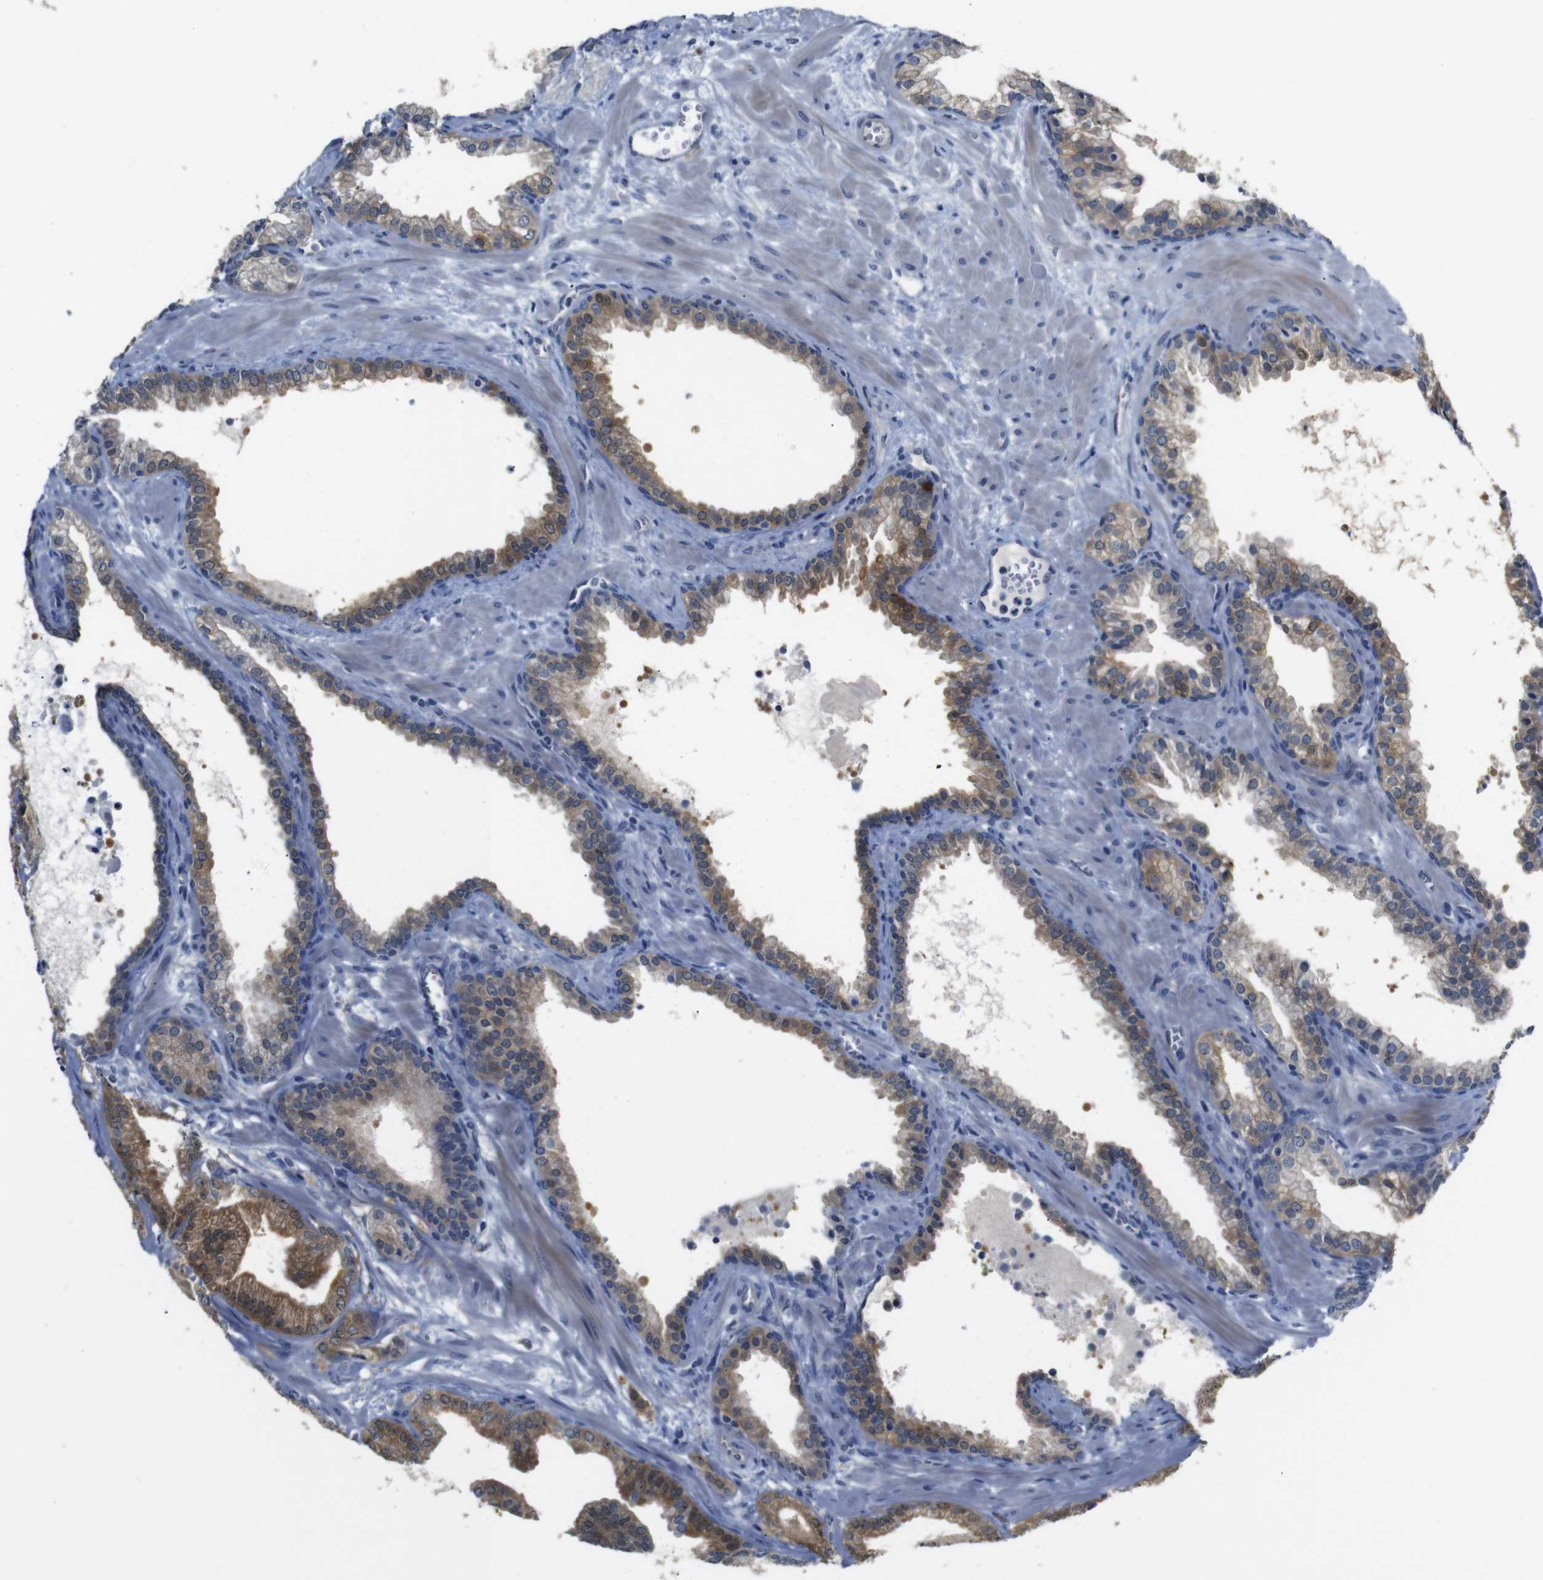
{"staining": {"intensity": "moderate", "quantity": "25%-75%", "location": "cytoplasmic/membranous"}, "tissue": "prostate cancer", "cell_type": "Tumor cells", "image_type": "cancer", "snomed": [{"axis": "morphology", "description": "Adenocarcinoma, Low grade"}, {"axis": "topography", "description": "Prostate"}], "caption": "The micrograph shows a brown stain indicating the presence of a protein in the cytoplasmic/membranous of tumor cells in prostate adenocarcinoma (low-grade). (DAB = brown stain, brightfield microscopy at high magnification).", "gene": "TBC1D32", "patient": {"sex": "male", "age": 59}}